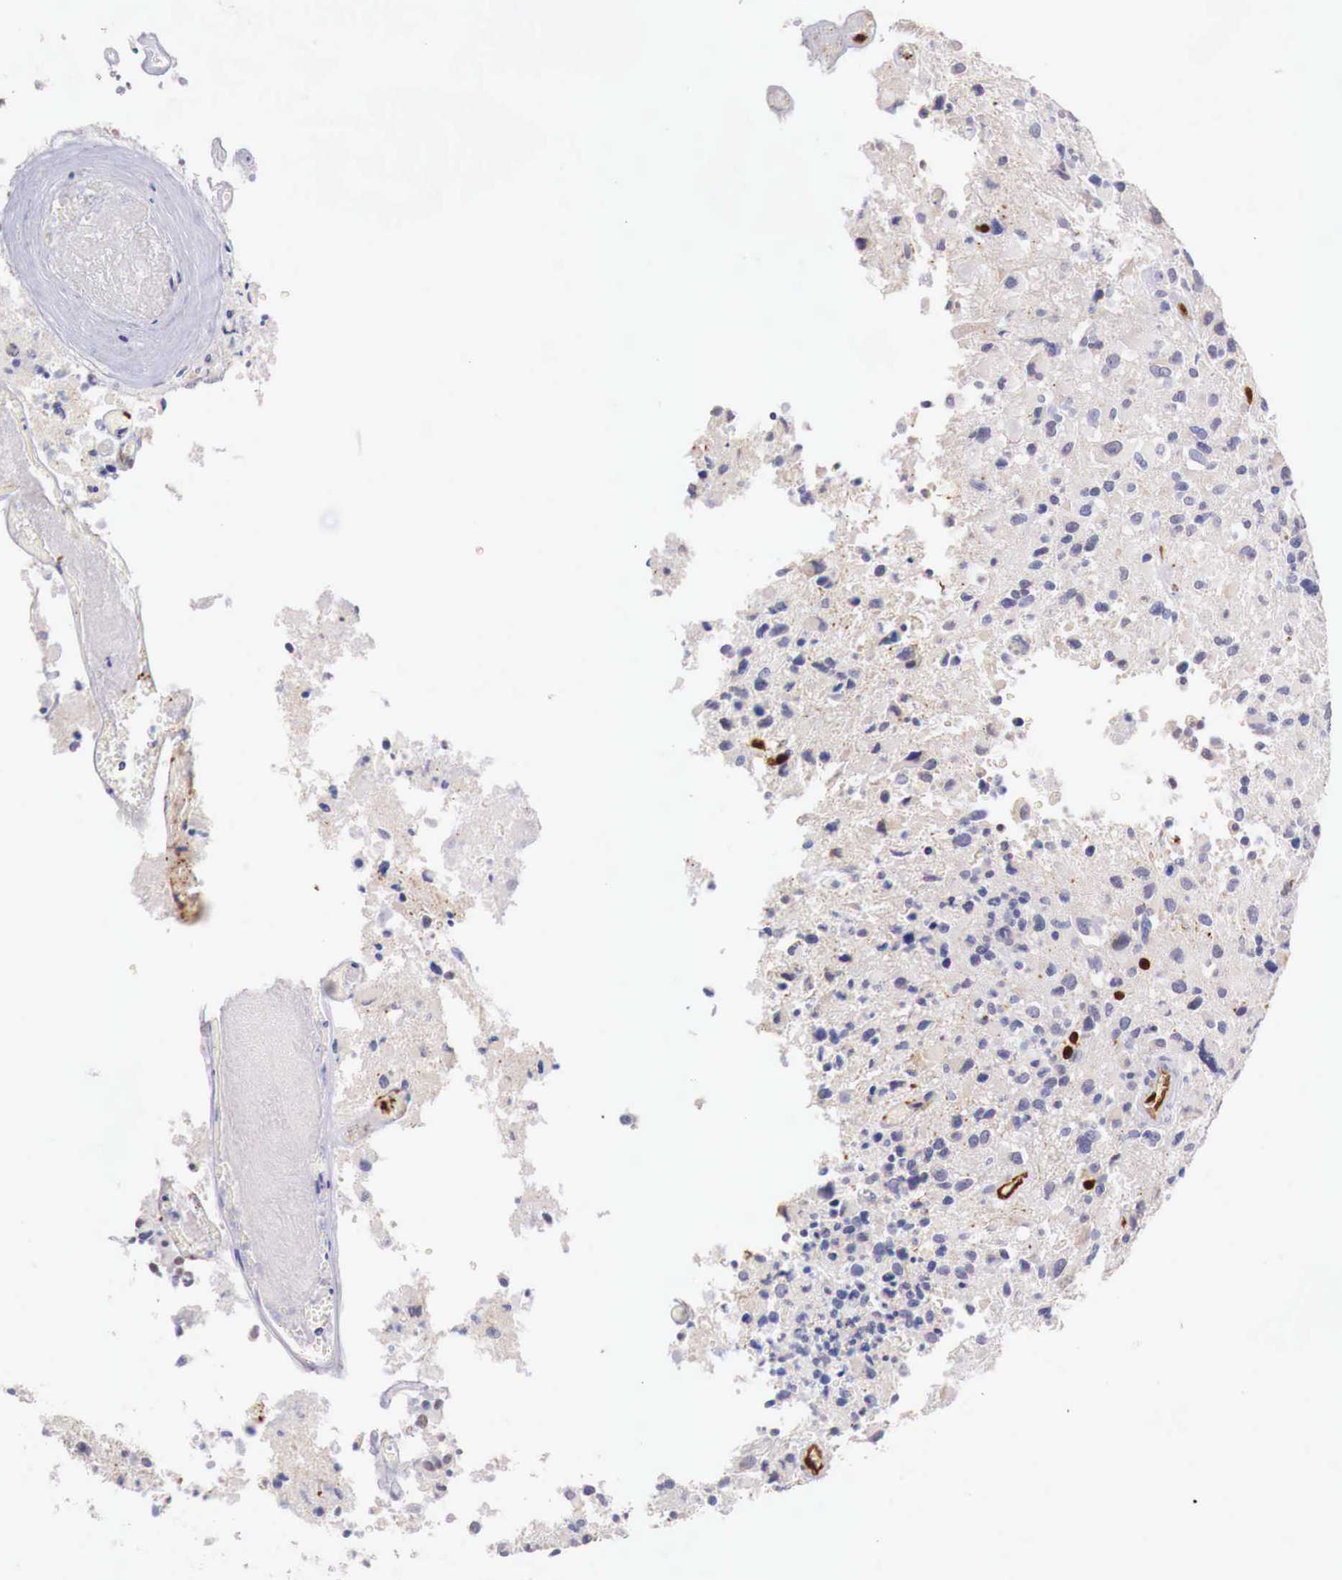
{"staining": {"intensity": "strong", "quantity": "<25%", "location": "cytoplasmic/membranous,nuclear"}, "tissue": "glioma", "cell_type": "Tumor cells", "image_type": "cancer", "snomed": [{"axis": "morphology", "description": "Glioma, malignant, High grade"}, {"axis": "topography", "description": "Brain"}], "caption": "Malignant glioma (high-grade) stained for a protein (brown) demonstrates strong cytoplasmic/membranous and nuclear positive expression in about <25% of tumor cells.", "gene": "ITIH6", "patient": {"sex": "male", "age": 69}}